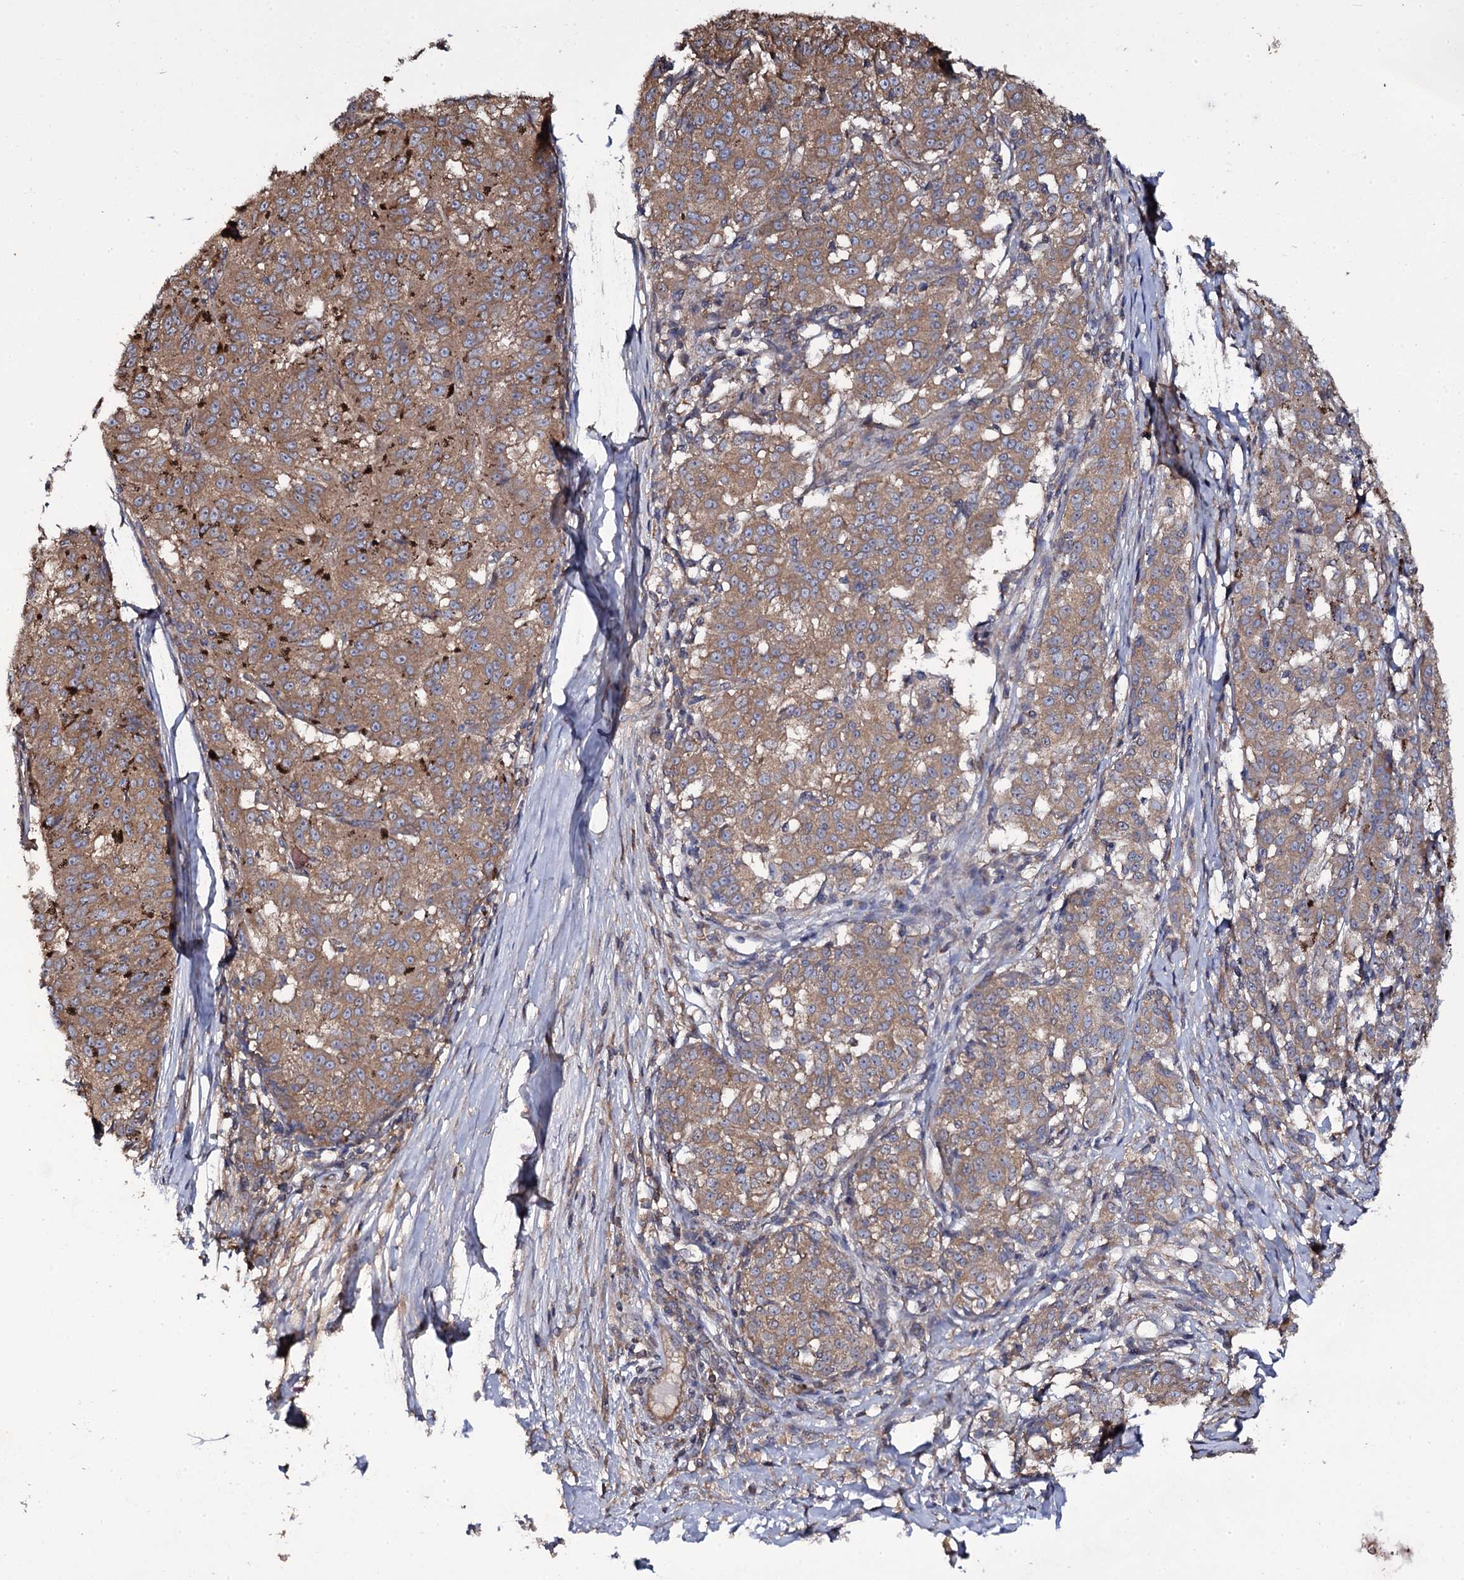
{"staining": {"intensity": "moderate", "quantity": ">75%", "location": "cytoplasmic/membranous"}, "tissue": "melanoma", "cell_type": "Tumor cells", "image_type": "cancer", "snomed": [{"axis": "morphology", "description": "Malignant melanoma, NOS"}, {"axis": "topography", "description": "Skin"}], "caption": "About >75% of tumor cells in human melanoma demonstrate moderate cytoplasmic/membranous protein expression as visualized by brown immunohistochemical staining.", "gene": "TTC23", "patient": {"sex": "female", "age": 72}}